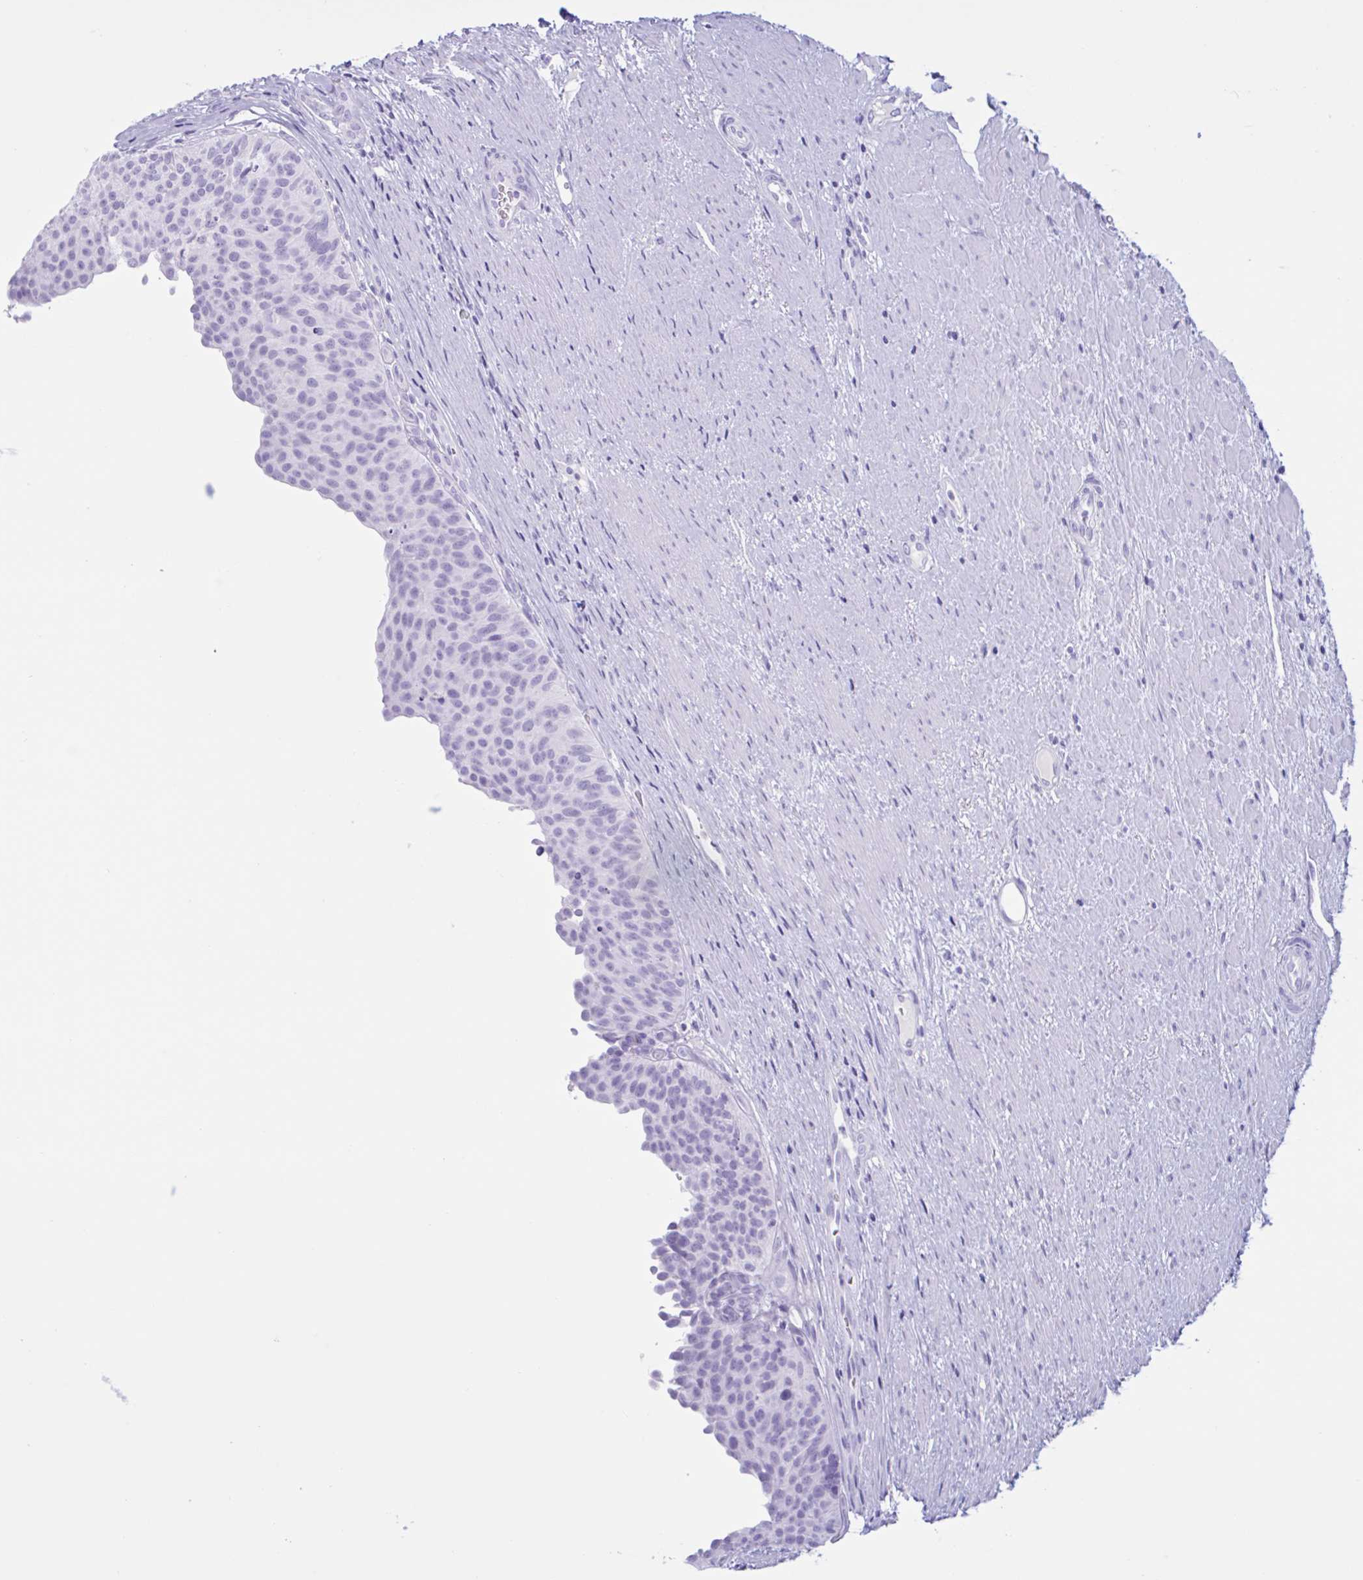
{"staining": {"intensity": "negative", "quantity": "none", "location": "none"}, "tissue": "urinary bladder", "cell_type": "Urothelial cells", "image_type": "normal", "snomed": [{"axis": "morphology", "description": "Normal tissue, NOS"}, {"axis": "topography", "description": "Urinary bladder"}, {"axis": "topography", "description": "Prostate"}], "caption": "Image shows no significant protein expression in urothelial cells of benign urinary bladder. The staining is performed using DAB brown chromogen with nuclei counter-stained in using hematoxylin.", "gene": "MRGPRG", "patient": {"sex": "male", "age": 77}}